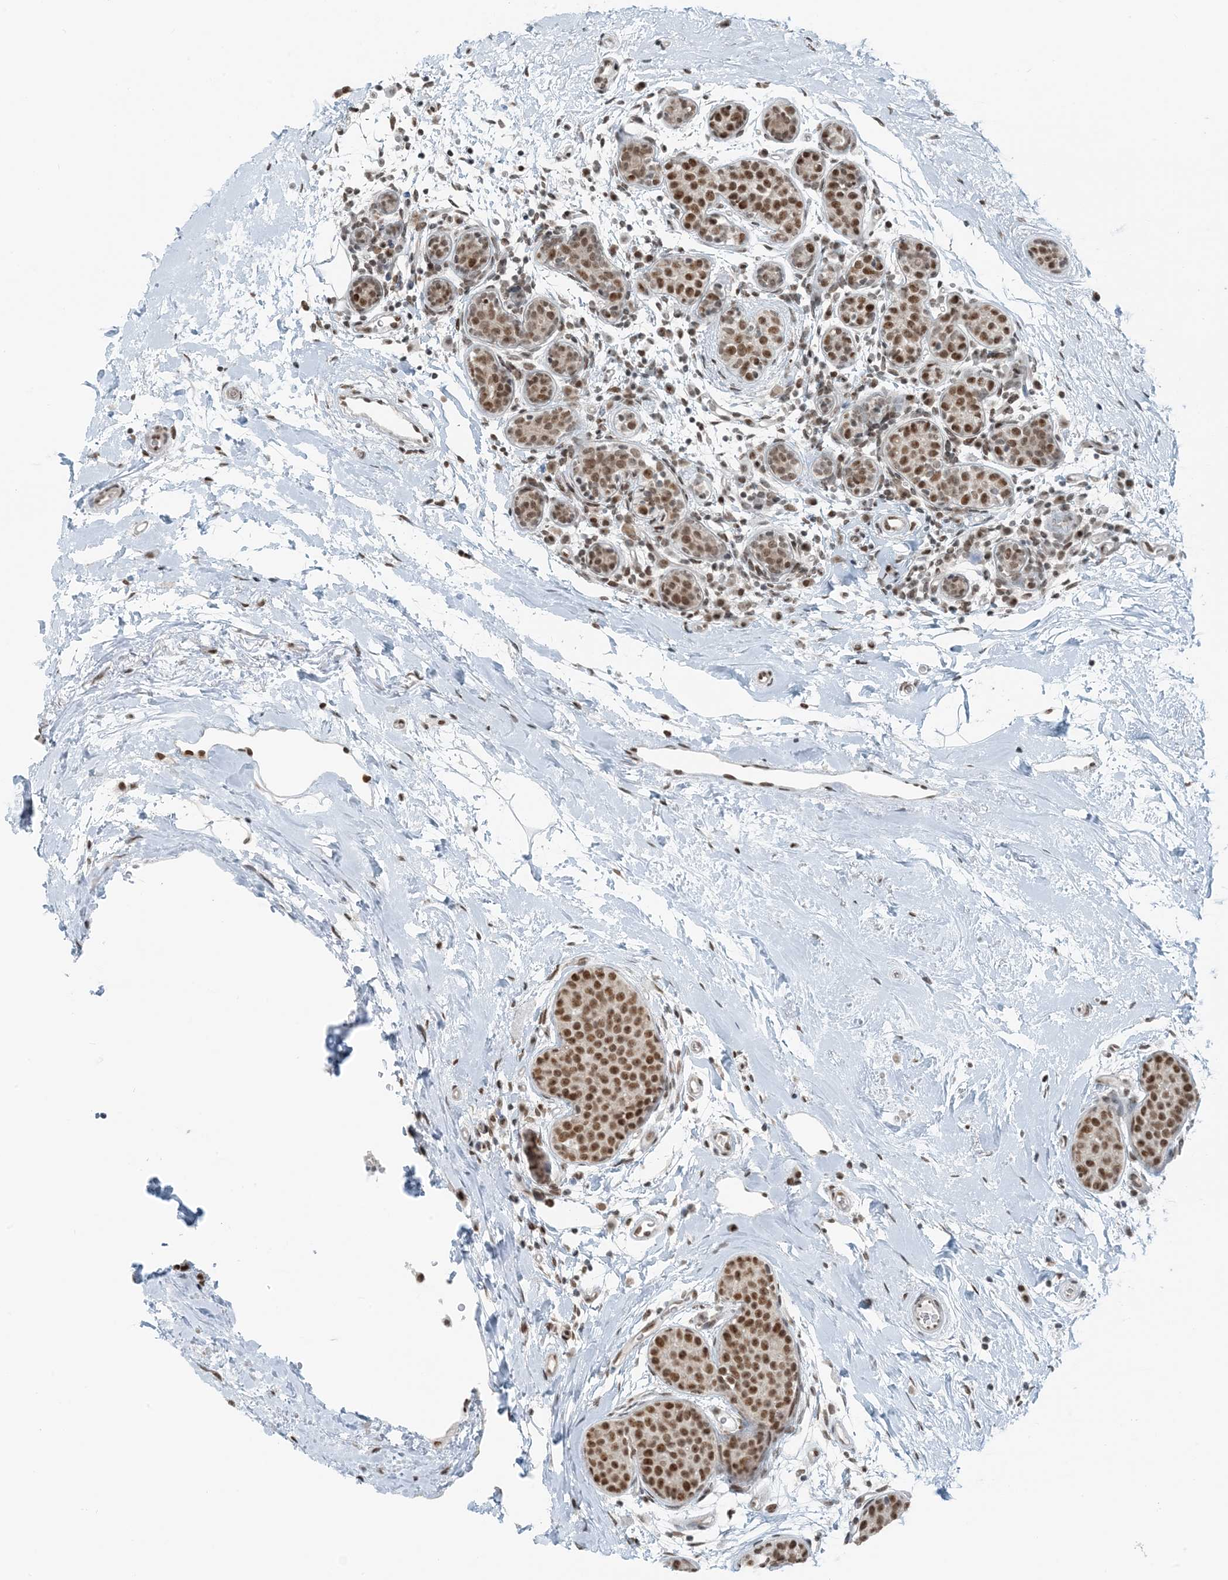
{"staining": {"intensity": "moderate", "quantity": ">75%", "location": "nuclear"}, "tissue": "breast cancer", "cell_type": "Tumor cells", "image_type": "cancer", "snomed": [{"axis": "morphology", "description": "Lobular carcinoma, in situ"}, {"axis": "morphology", "description": "Lobular carcinoma"}, {"axis": "topography", "description": "Breast"}], "caption": "Brown immunohistochemical staining in human lobular carcinoma (breast) displays moderate nuclear expression in approximately >75% of tumor cells.", "gene": "ZNF500", "patient": {"sex": "female", "age": 41}}